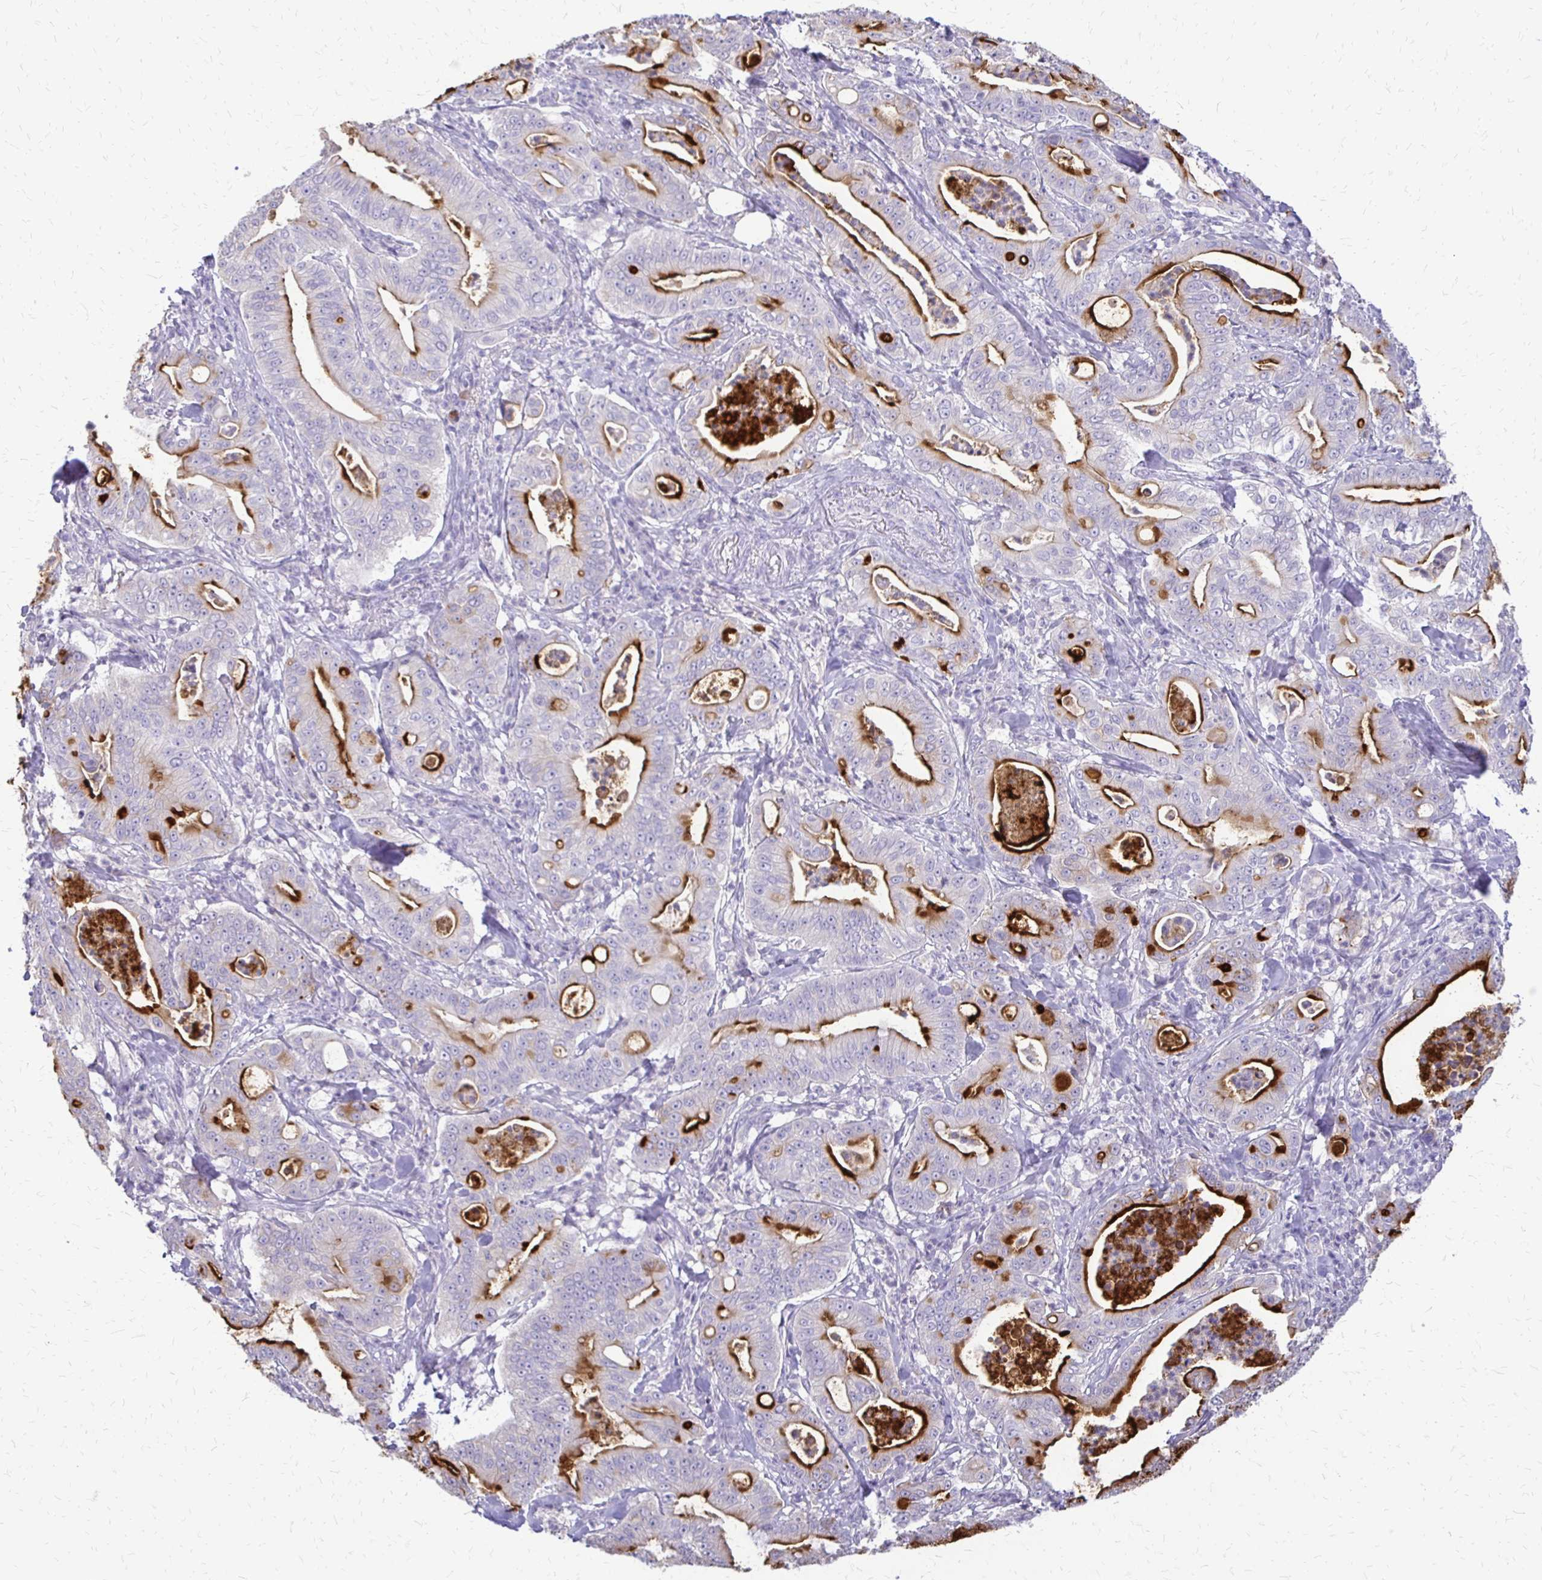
{"staining": {"intensity": "strong", "quantity": "25%-75%", "location": "cytoplasmic/membranous"}, "tissue": "pancreatic cancer", "cell_type": "Tumor cells", "image_type": "cancer", "snomed": [{"axis": "morphology", "description": "Adenocarcinoma, NOS"}, {"axis": "topography", "description": "Pancreas"}], "caption": "Strong cytoplasmic/membranous staining for a protein is appreciated in approximately 25%-75% of tumor cells of pancreatic cancer (adenocarcinoma) using immunohistochemistry.", "gene": "ALPG", "patient": {"sex": "male", "age": 71}}